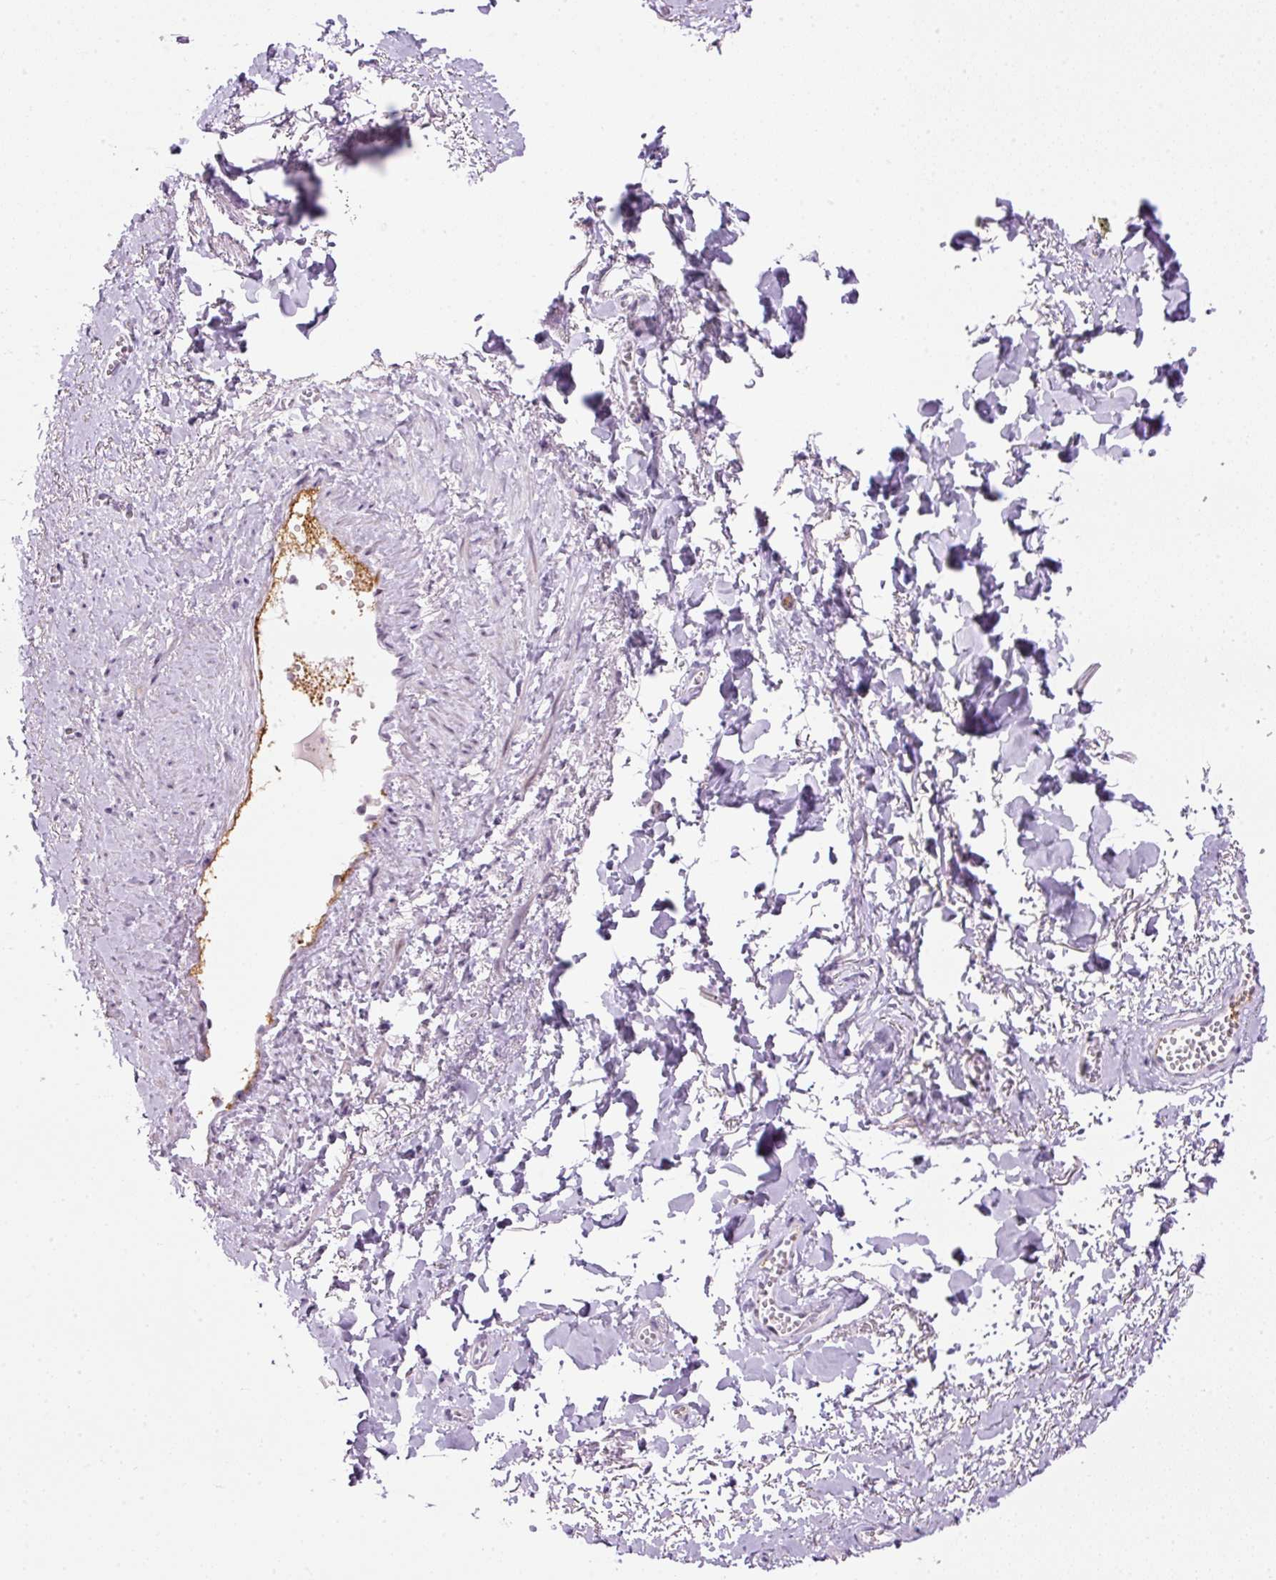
{"staining": {"intensity": "negative", "quantity": "none", "location": "none"}, "tissue": "adipose tissue", "cell_type": "Adipocytes", "image_type": "normal", "snomed": [{"axis": "morphology", "description": "Normal tissue, NOS"}, {"axis": "topography", "description": "Vulva"}, {"axis": "topography", "description": "Vagina"}, {"axis": "topography", "description": "Peripheral nerve tissue"}], "caption": "This is an immunohistochemistry photomicrograph of benign human adipose tissue. There is no staining in adipocytes.", "gene": "SRC", "patient": {"sex": "female", "age": 66}}